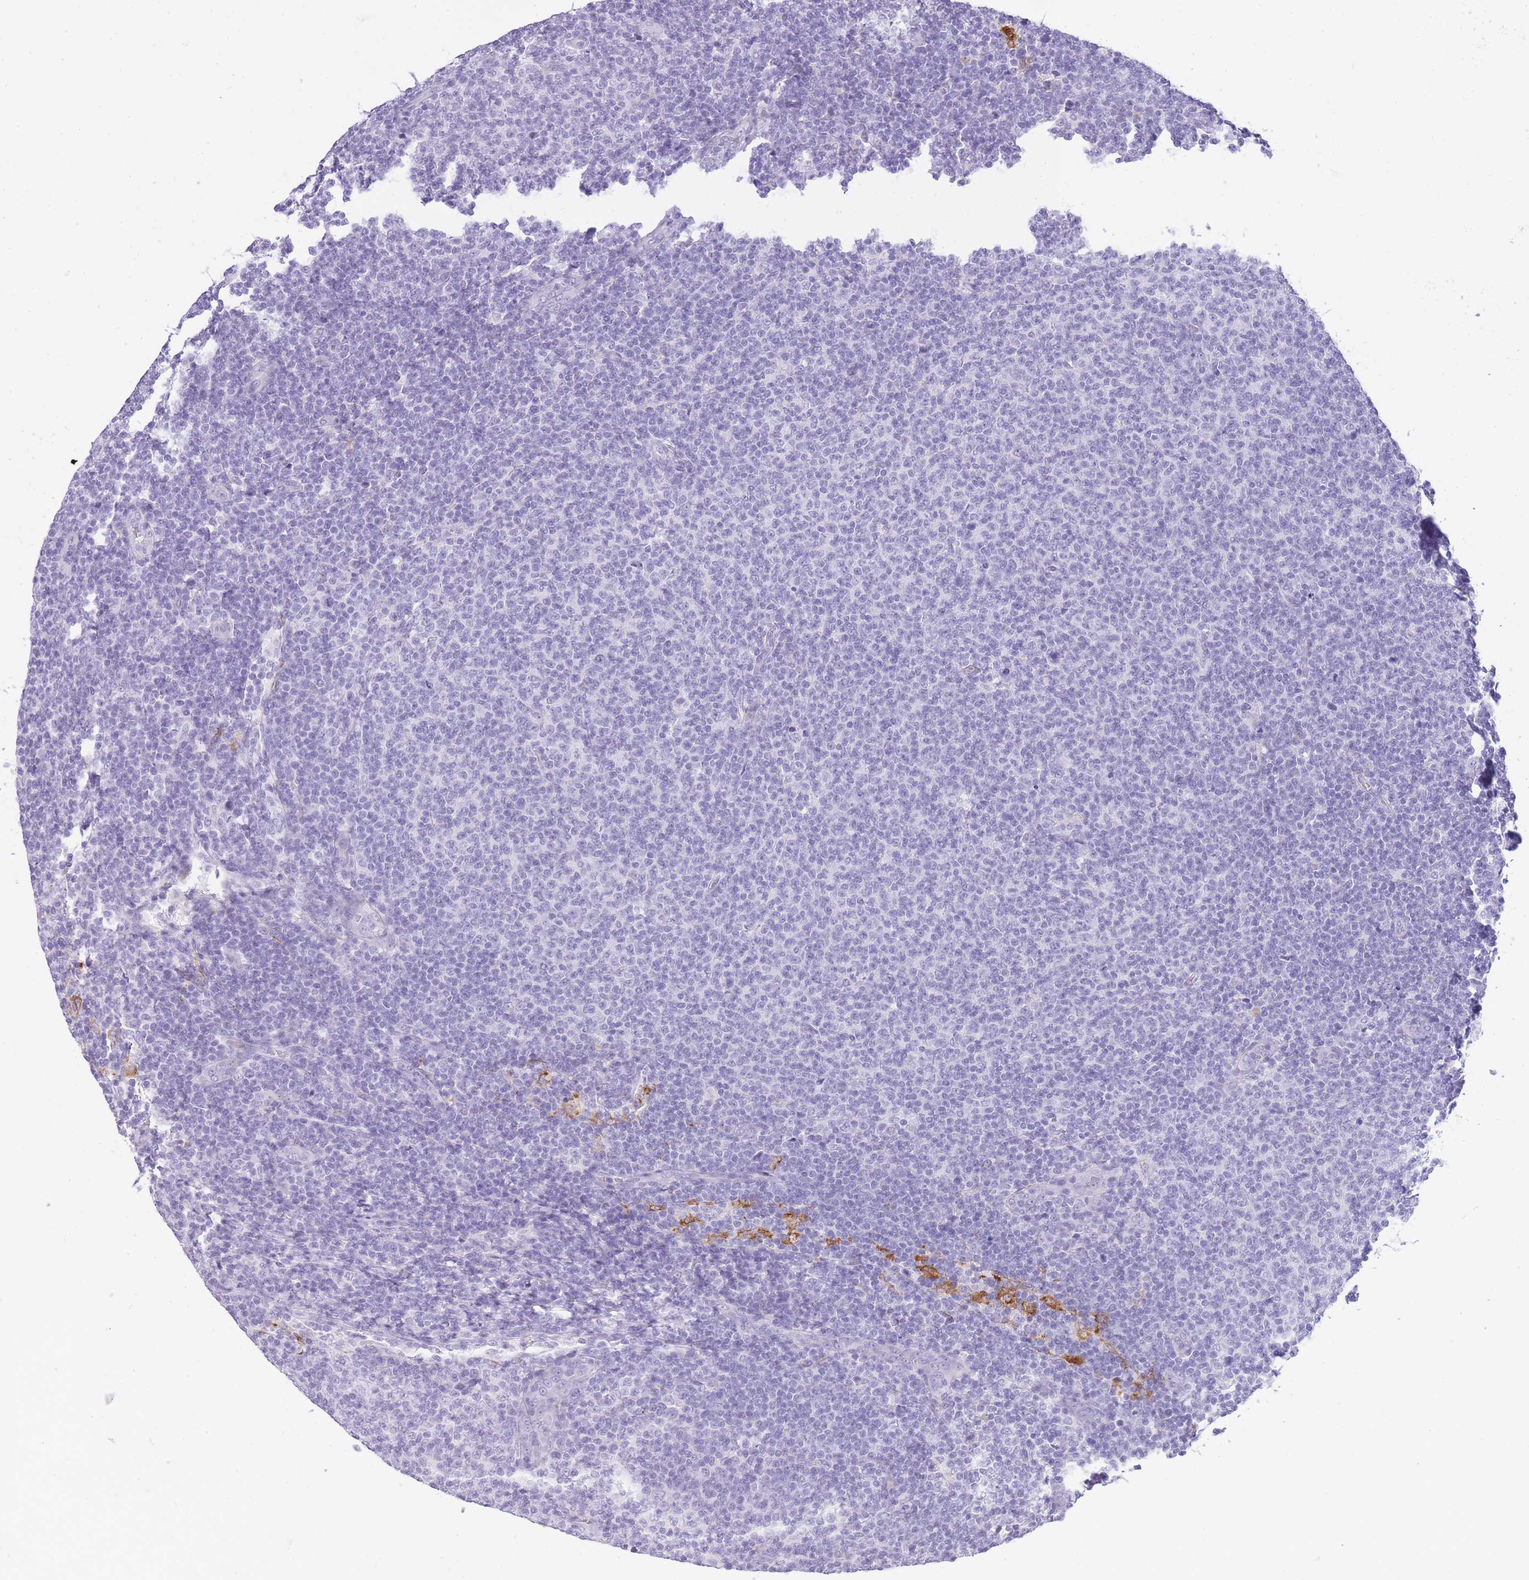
{"staining": {"intensity": "negative", "quantity": "none", "location": "none"}, "tissue": "lymphoma", "cell_type": "Tumor cells", "image_type": "cancer", "snomed": [{"axis": "morphology", "description": "Malignant lymphoma, non-Hodgkin's type, Low grade"}, {"axis": "topography", "description": "Lymph node"}], "caption": "This image is of malignant lymphoma, non-Hodgkin's type (low-grade) stained with immunohistochemistry to label a protein in brown with the nuclei are counter-stained blue. There is no positivity in tumor cells. (Stains: DAB immunohistochemistry with hematoxylin counter stain, Microscopy: brightfield microscopy at high magnification).", "gene": "RADX", "patient": {"sex": "male", "age": 66}}